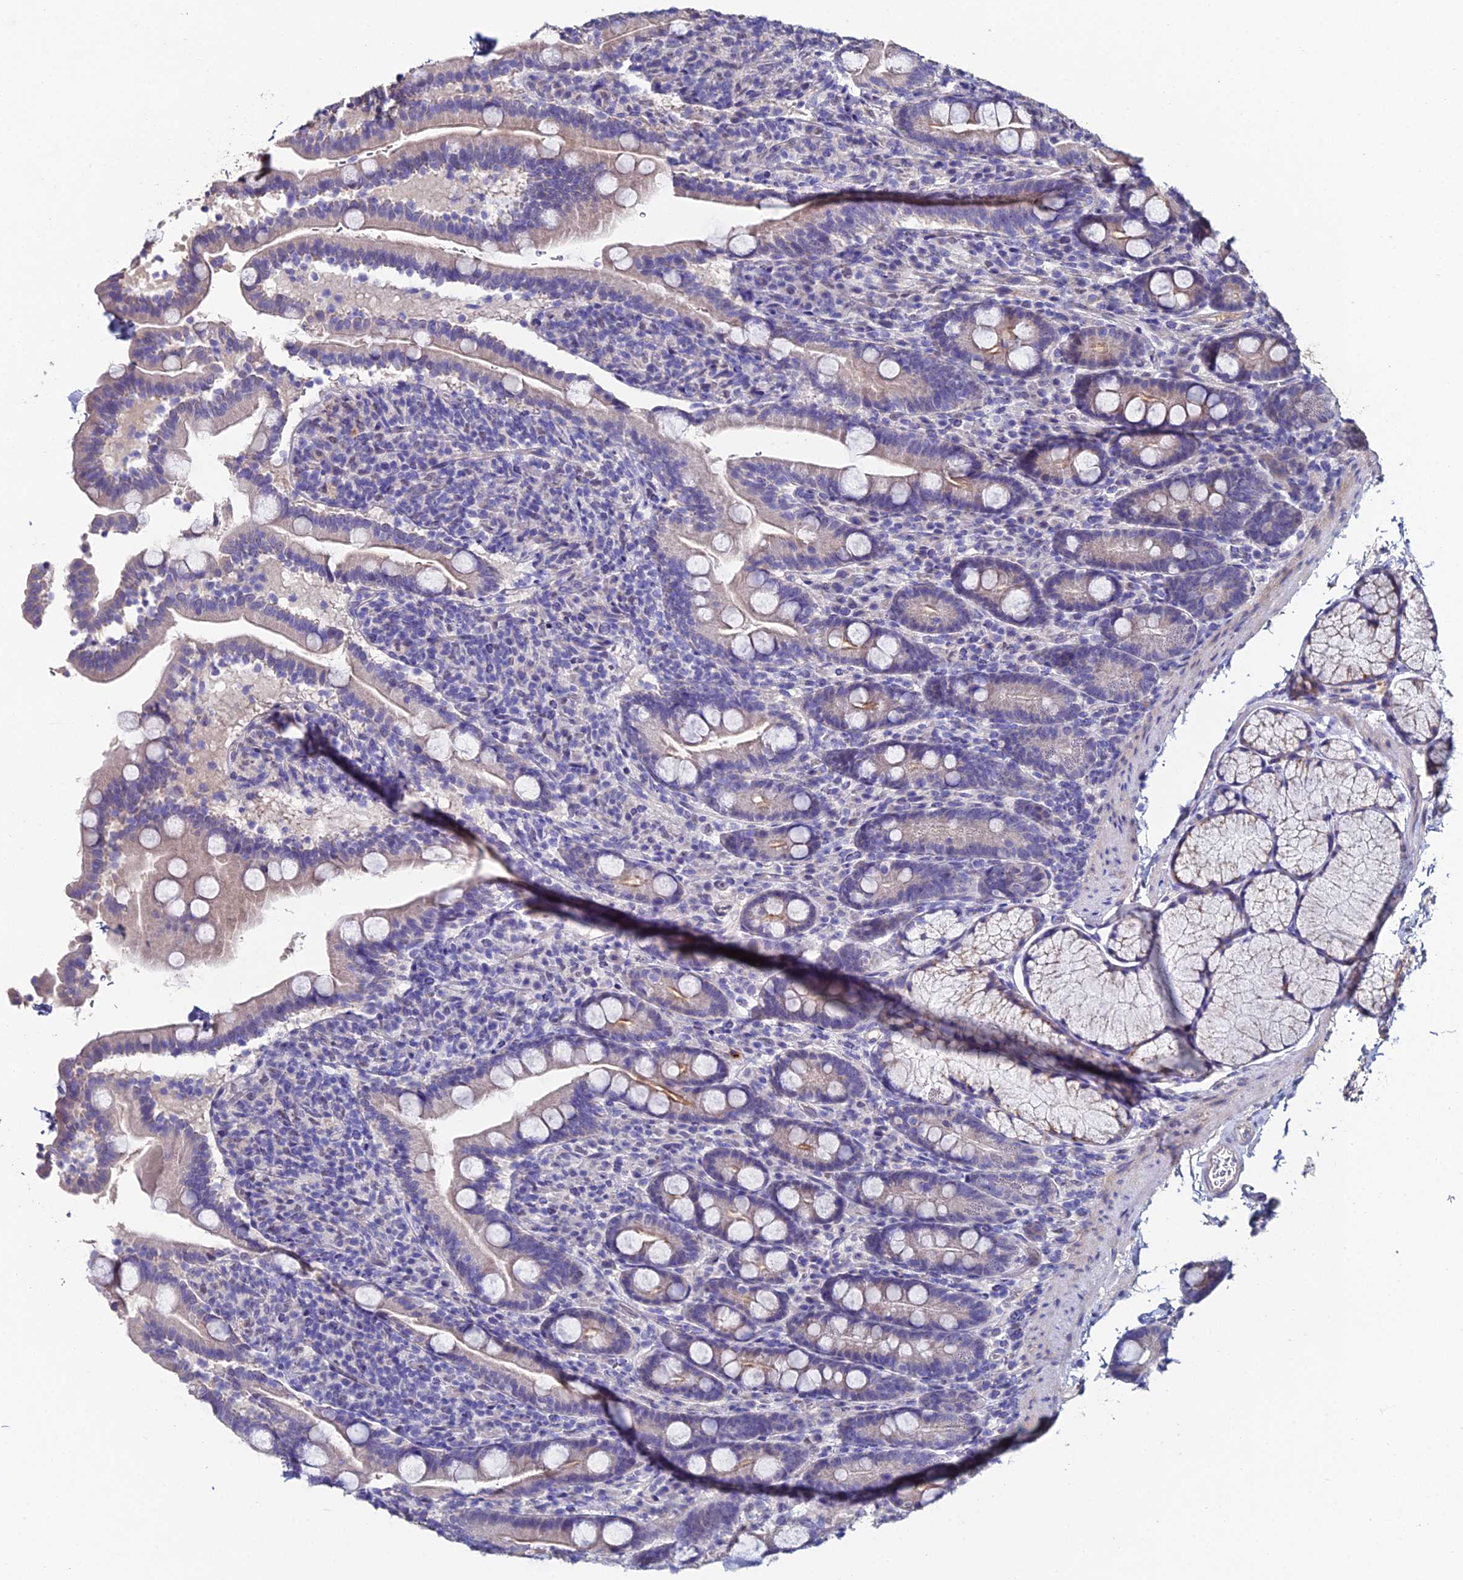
{"staining": {"intensity": "negative", "quantity": "none", "location": "none"}, "tissue": "duodenum", "cell_type": "Glandular cells", "image_type": "normal", "snomed": [{"axis": "morphology", "description": "Normal tissue, NOS"}, {"axis": "topography", "description": "Duodenum"}], "caption": "Glandular cells are negative for protein expression in benign human duodenum. (IHC, brightfield microscopy, high magnification).", "gene": "ESRRG", "patient": {"sex": "male", "age": 35}}